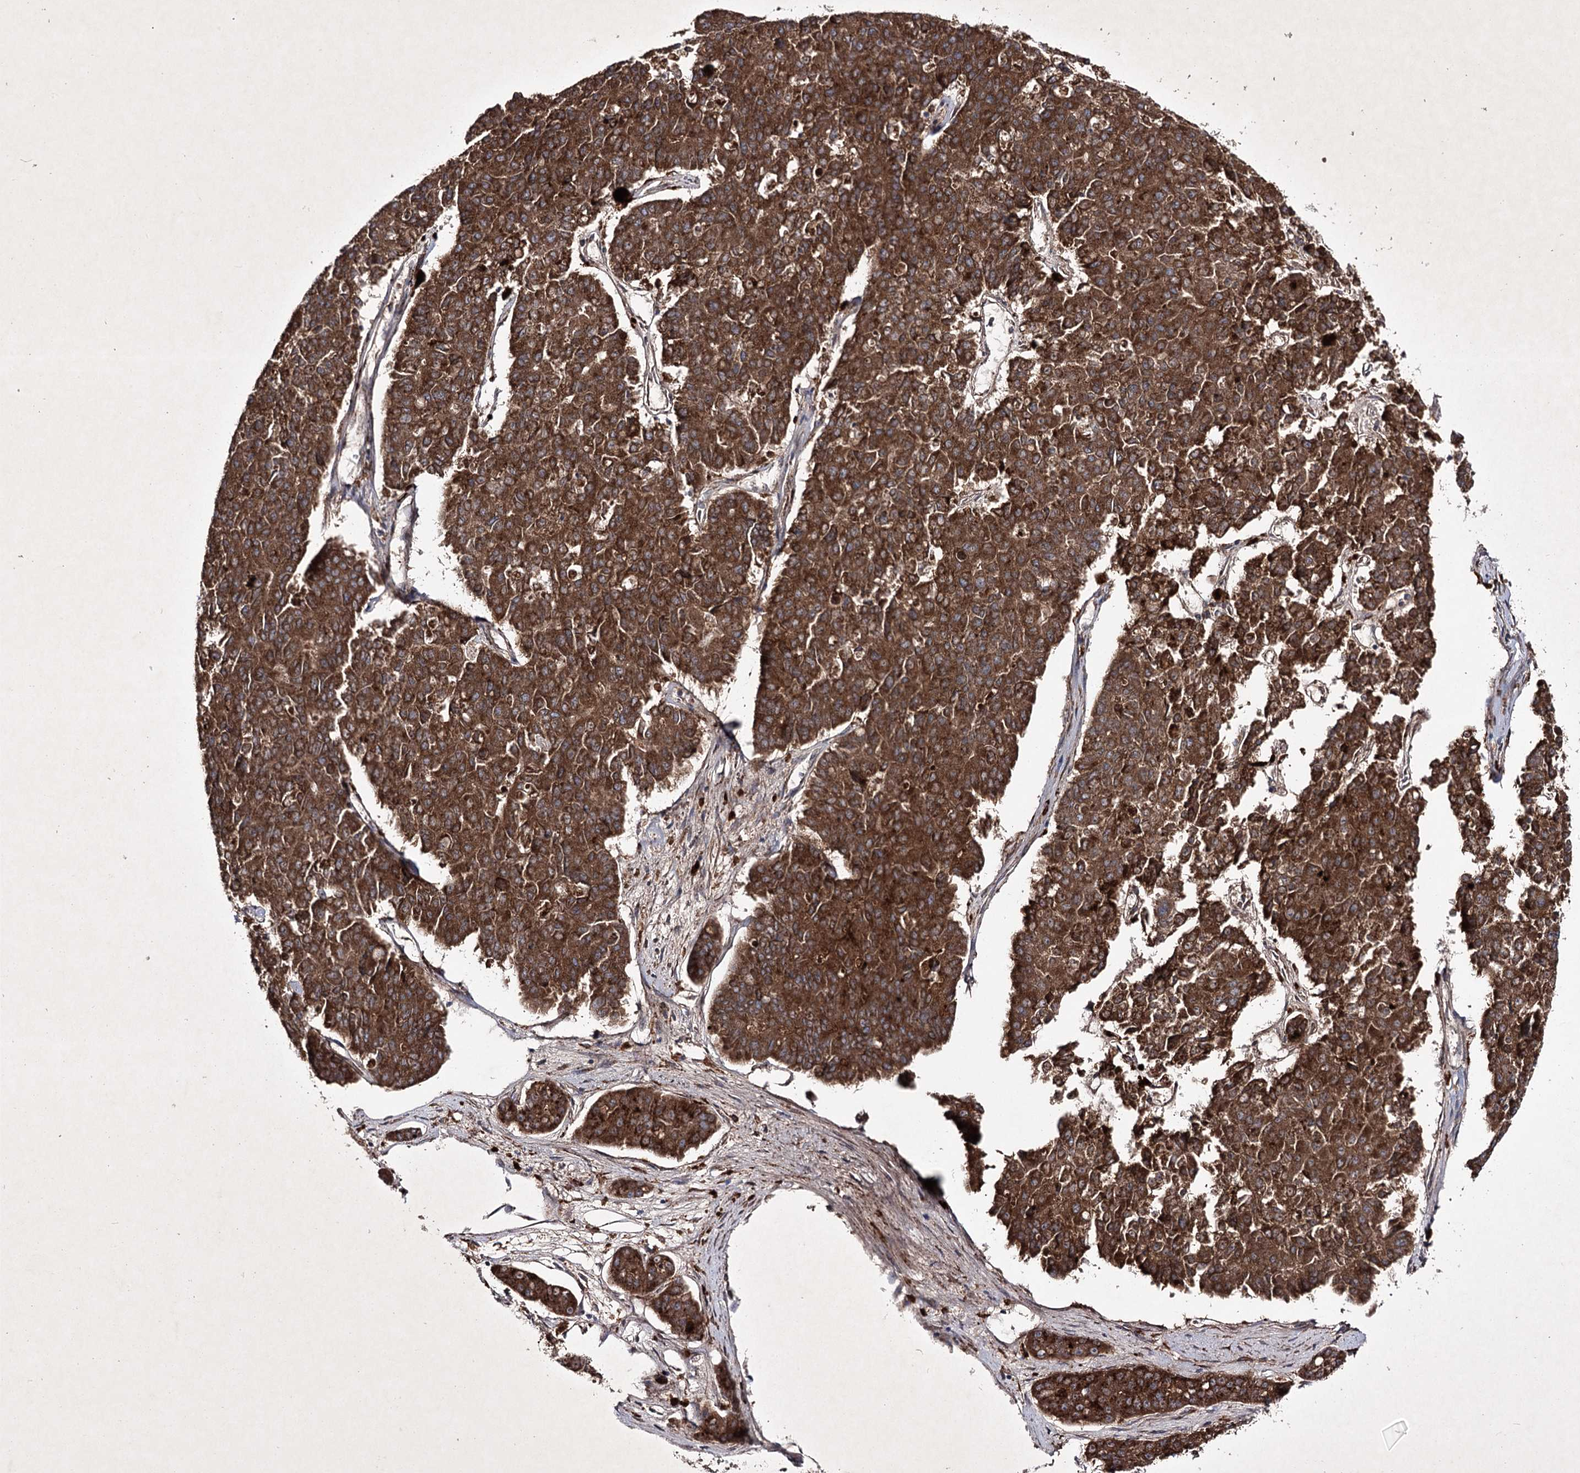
{"staining": {"intensity": "strong", "quantity": ">75%", "location": "cytoplasmic/membranous"}, "tissue": "pancreatic cancer", "cell_type": "Tumor cells", "image_type": "cancer", "snomed": [{"axis": "morphology", "description": "Adenocarcinoma, NOS"}, {"axis": "topography", "description": "Pancreas"}], "caption": "The micrograph shows immunohistochemical staining of pancreatic adenocarcinoma. There is strong cytoplasmic/membranous staining is appreciated in approximately >75% of tumor cells.", "gene": "ALG9", "patient": {"sex": "male", "age": 50}}